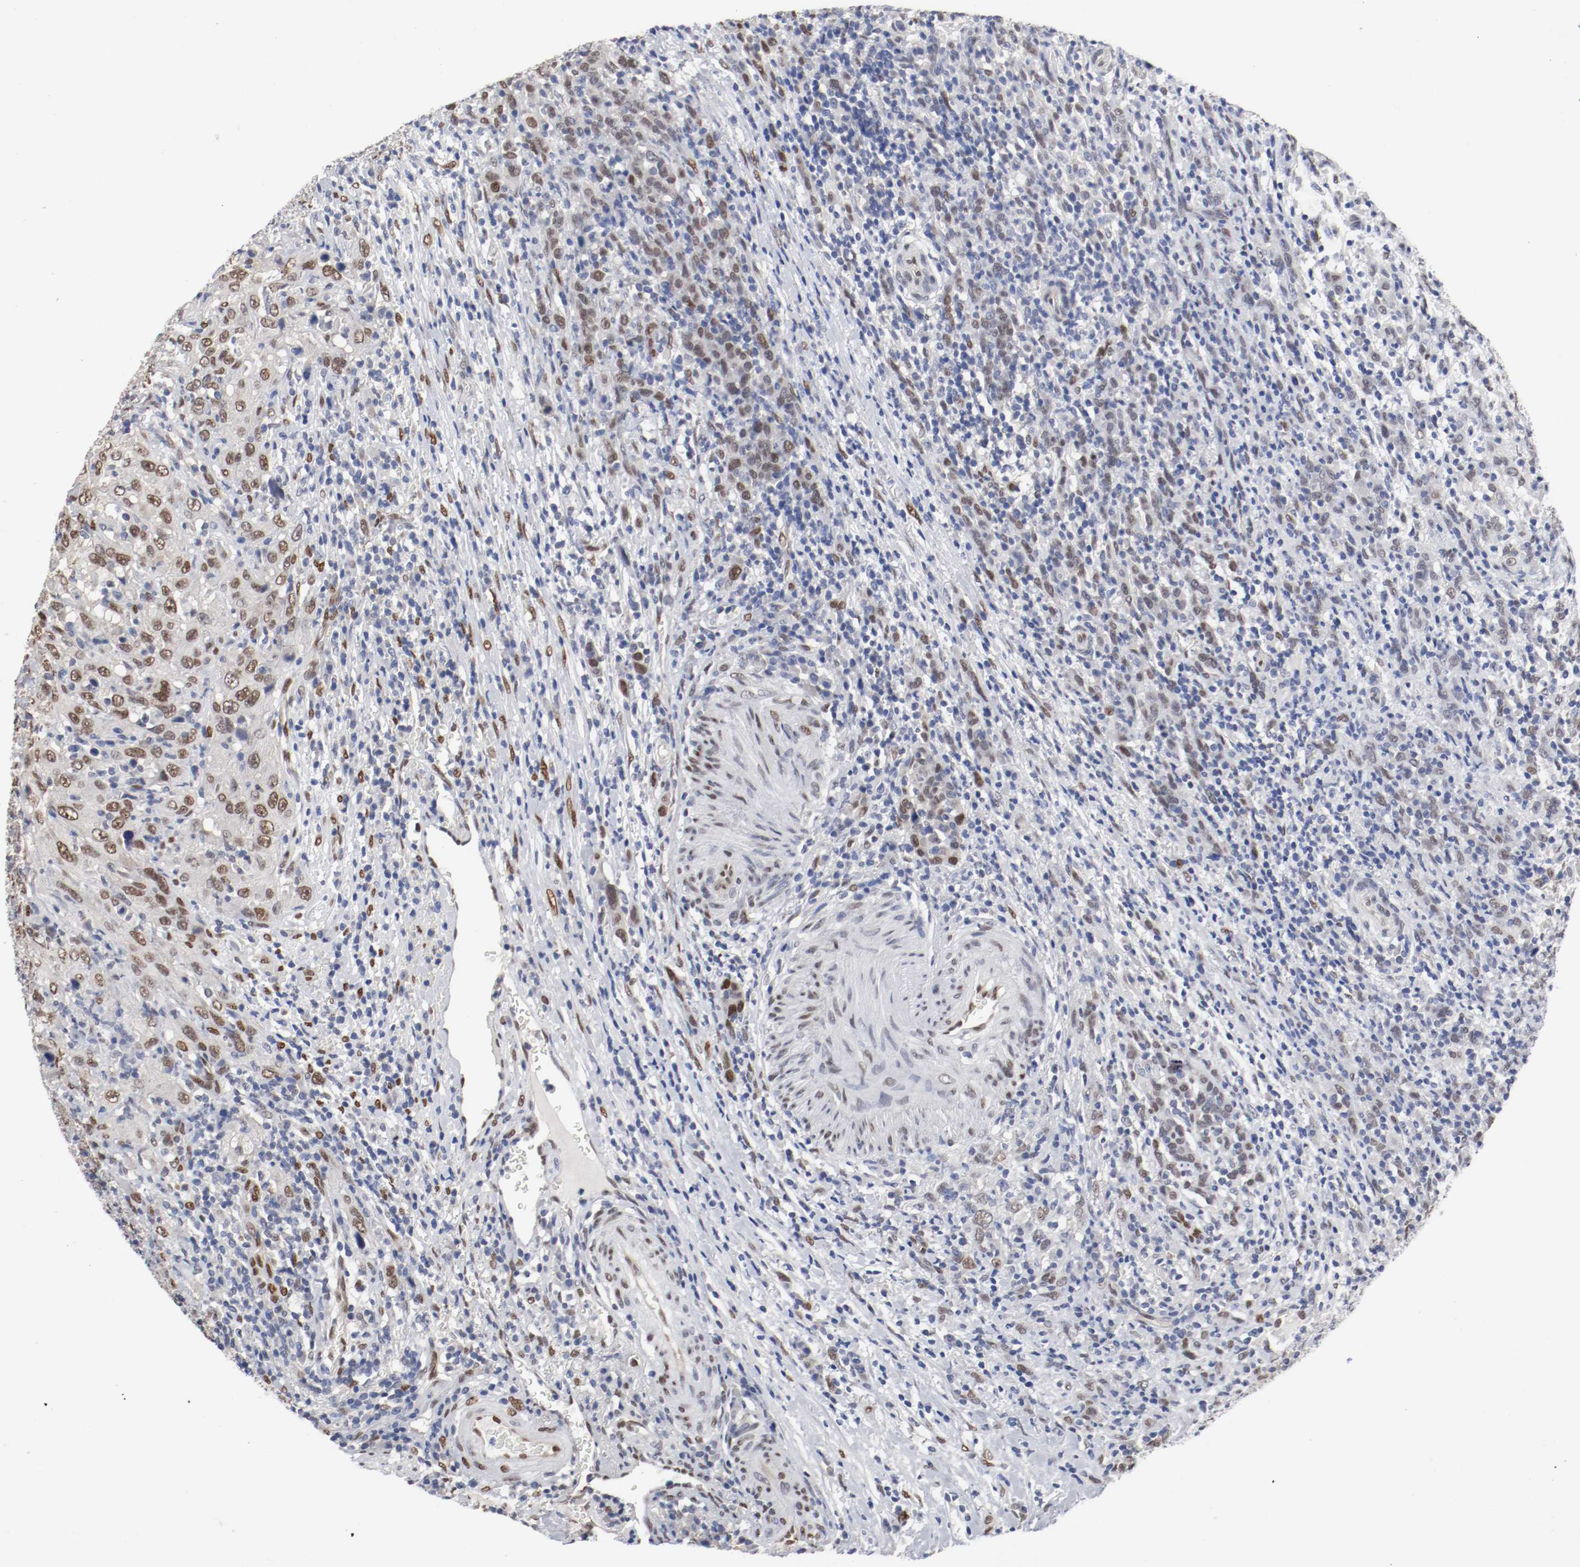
{"staining": {"intensity": "moderate", "quantity": ">75%", "location": "nuclear"}, "tissue": "urothelial cancer", "cell_type": "Tumor cells", "image_type": "cancer", "snomed": [{"axis": "morphology", "description": "Urothelial carcinoma, High grade"}, {"axis": "topography", "description": "Urinary bladder"}], "caption": "Immunohistochemical staining of human high-grade urothelial carcinoma reveals moderate nuclear protein staining in approximately >75% of tumor cells.", "gene": "FOSL2", "patient": {"sex": "male", "age": 61}}